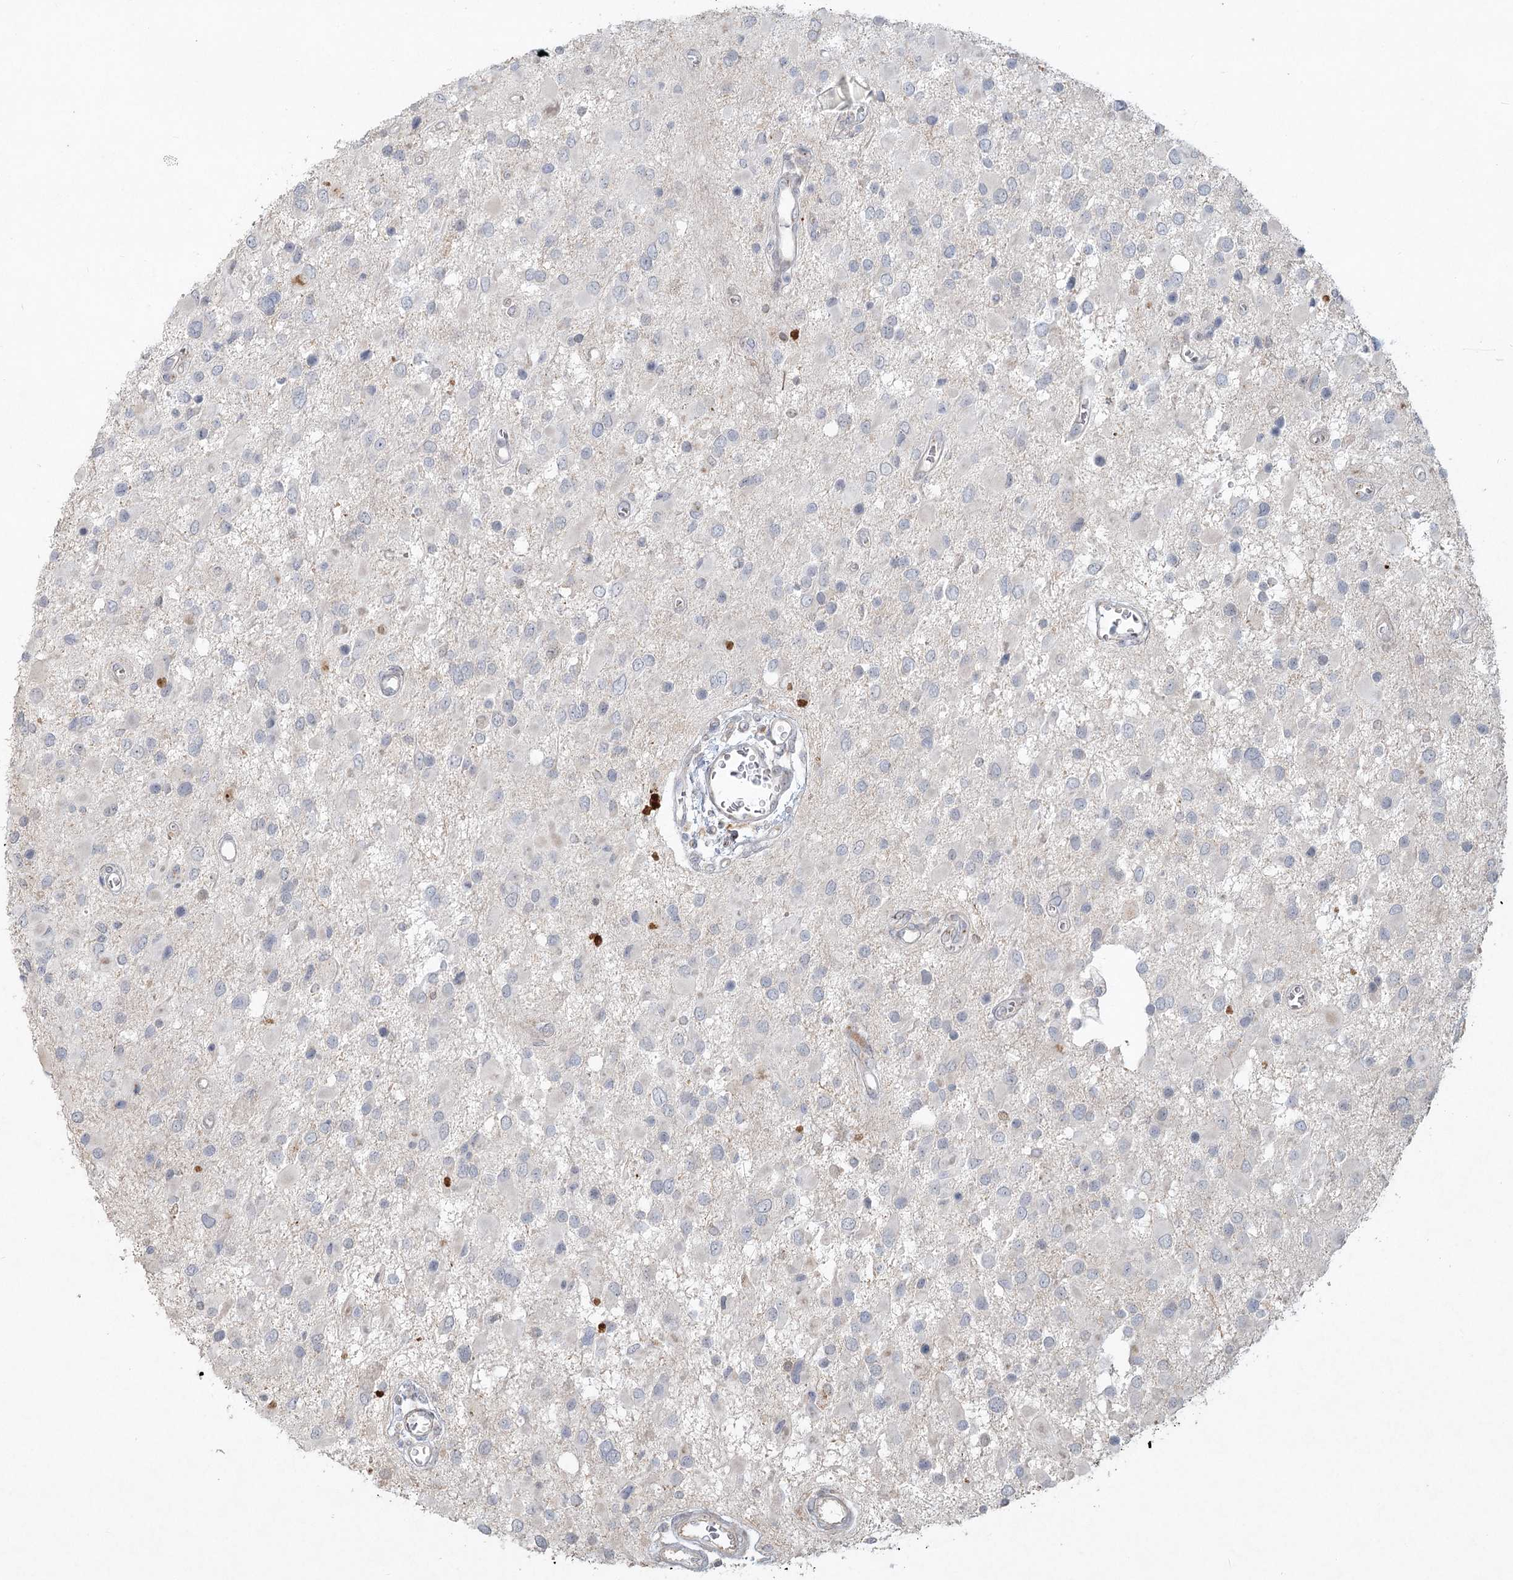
{"staining": {"intensity": "negative", "quantity": "none", "location": "none"}, "tissue": "glioma", "cell_type": "Tumor cells", "image_type": "cancer", "snomed": [{"axis": "morphology", "description": "Glioma, malignant, High grade"}, {"axis": "topography", "description": "Brain"}], "caption": "Malignant glioma (high-grade) was stained to show a protein in brown. There is no significant staining in tumor cells.", "gene": "LRP2BP", "patient": {"sex": "male", "age": 53}}